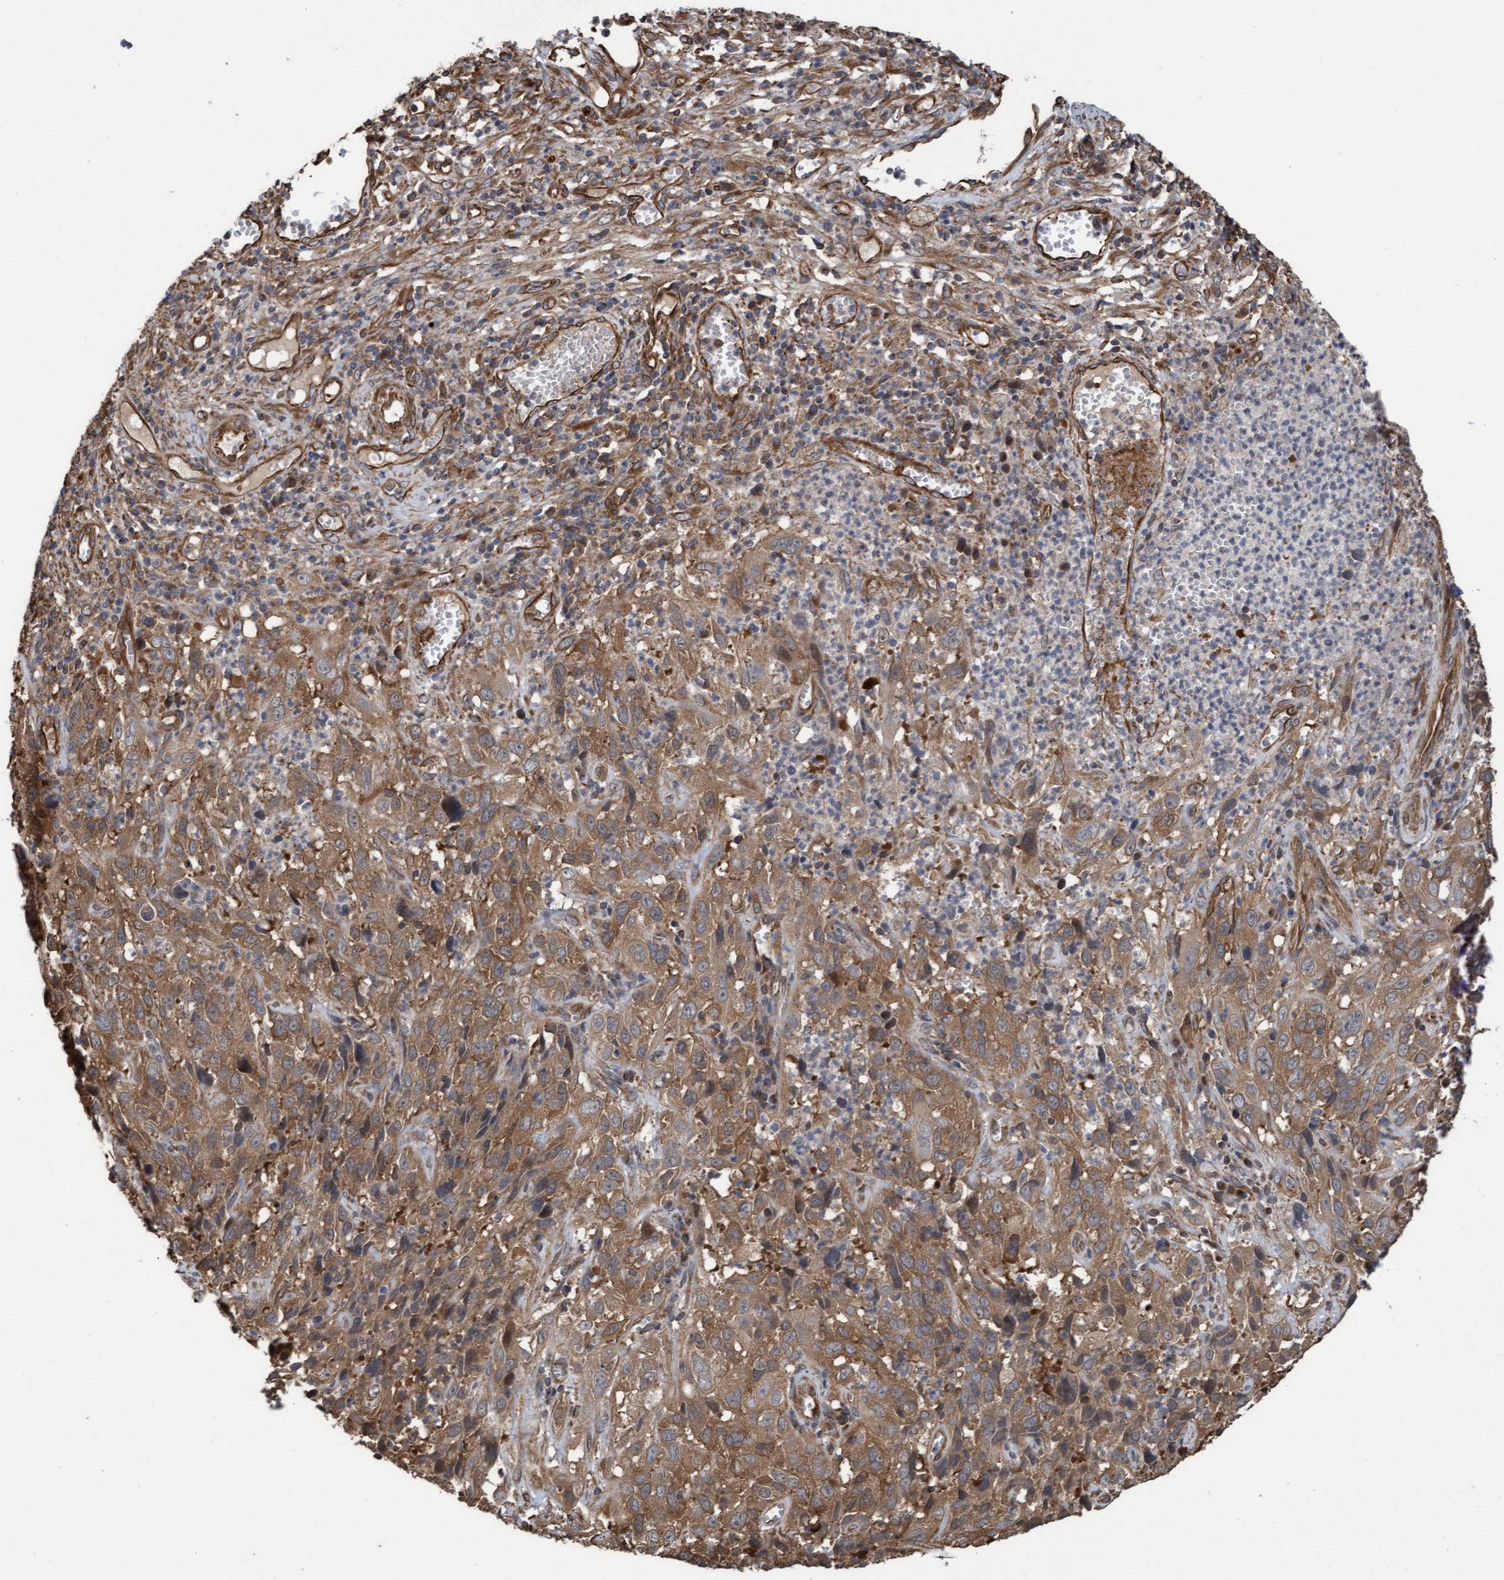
{"staining": {"intensity": "moderate", "quantity": ">75%", "location": "cytoplasmic/membranous"}, "tissue": "cervical cancer", "cell_type": "Tumor cells", "image_type": "cancer", "snomed": [{"axis": "morphology", "description": "Squamous cell carcinoma, NOS"}, {"axis": "topography", "description": "Cervix"}], "caption": "Immunohistochemical staining of cervical cancer reveals medium levels of moderate cytoplasmic/membranous positivity in about >75% of tumor cells.", "gene": "CDC42EP4", "patient": {"sex": "female", "age": 32}}